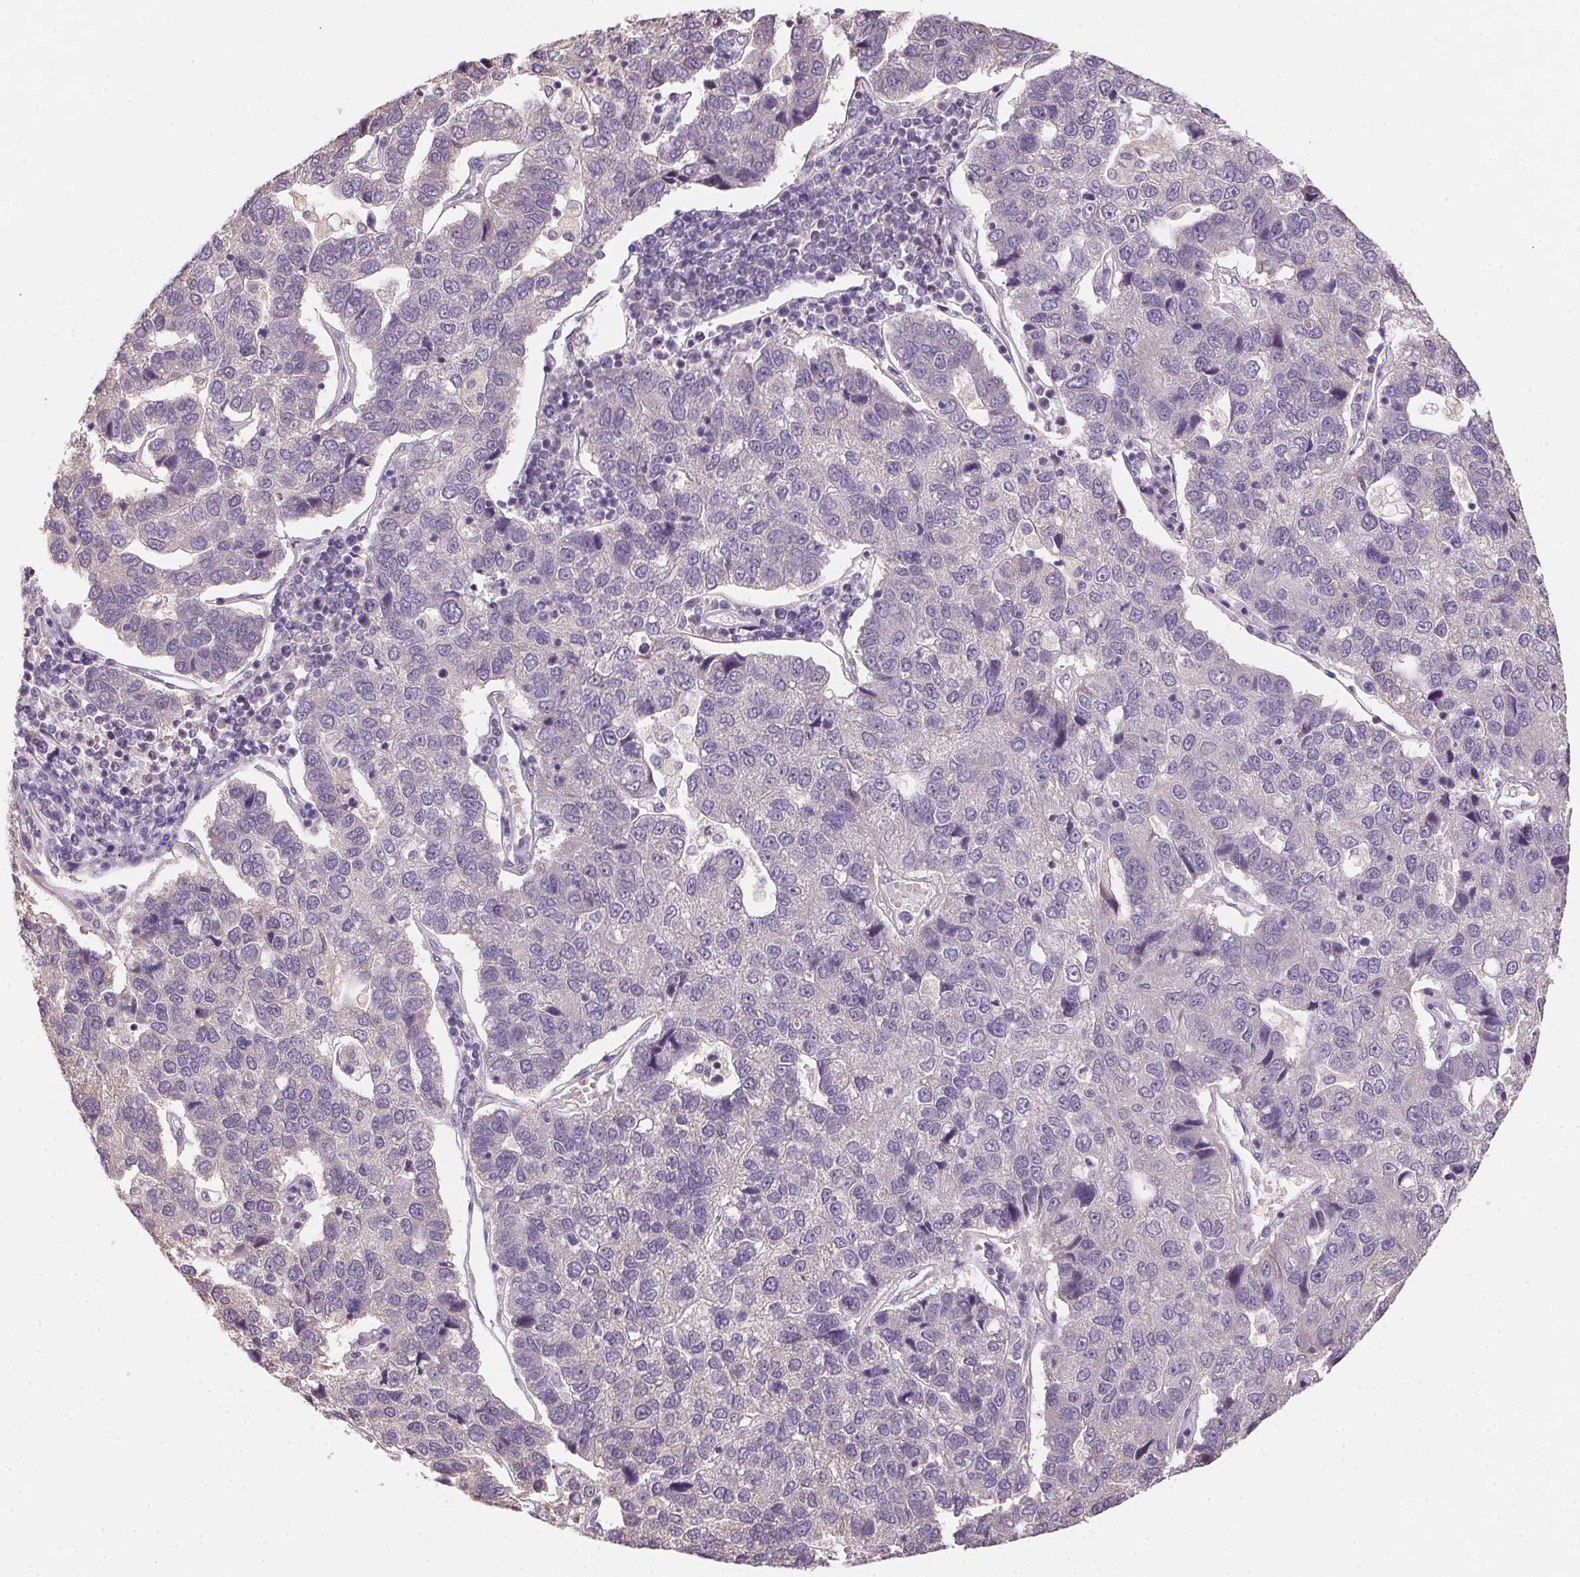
{"staining": {"intensity": "negative", "quantity": "none", "location": "none"}, "tissue": "pancreatic cancer", "cell_type": "Tumor cells", "image_type": "cancer", "snomed": [{"axis": "morphology", "description": "Adenocarcinoma, NOS"}, {"axis": "topography", "description": "Pancreas"}], "caption": "The immunohistochemistry histopathology image has no significant positivity in tumor cells of pancreatic cancer tissue.", "gene": "ALDH8A1", "patient": {"sex": "female", "age": 61}}